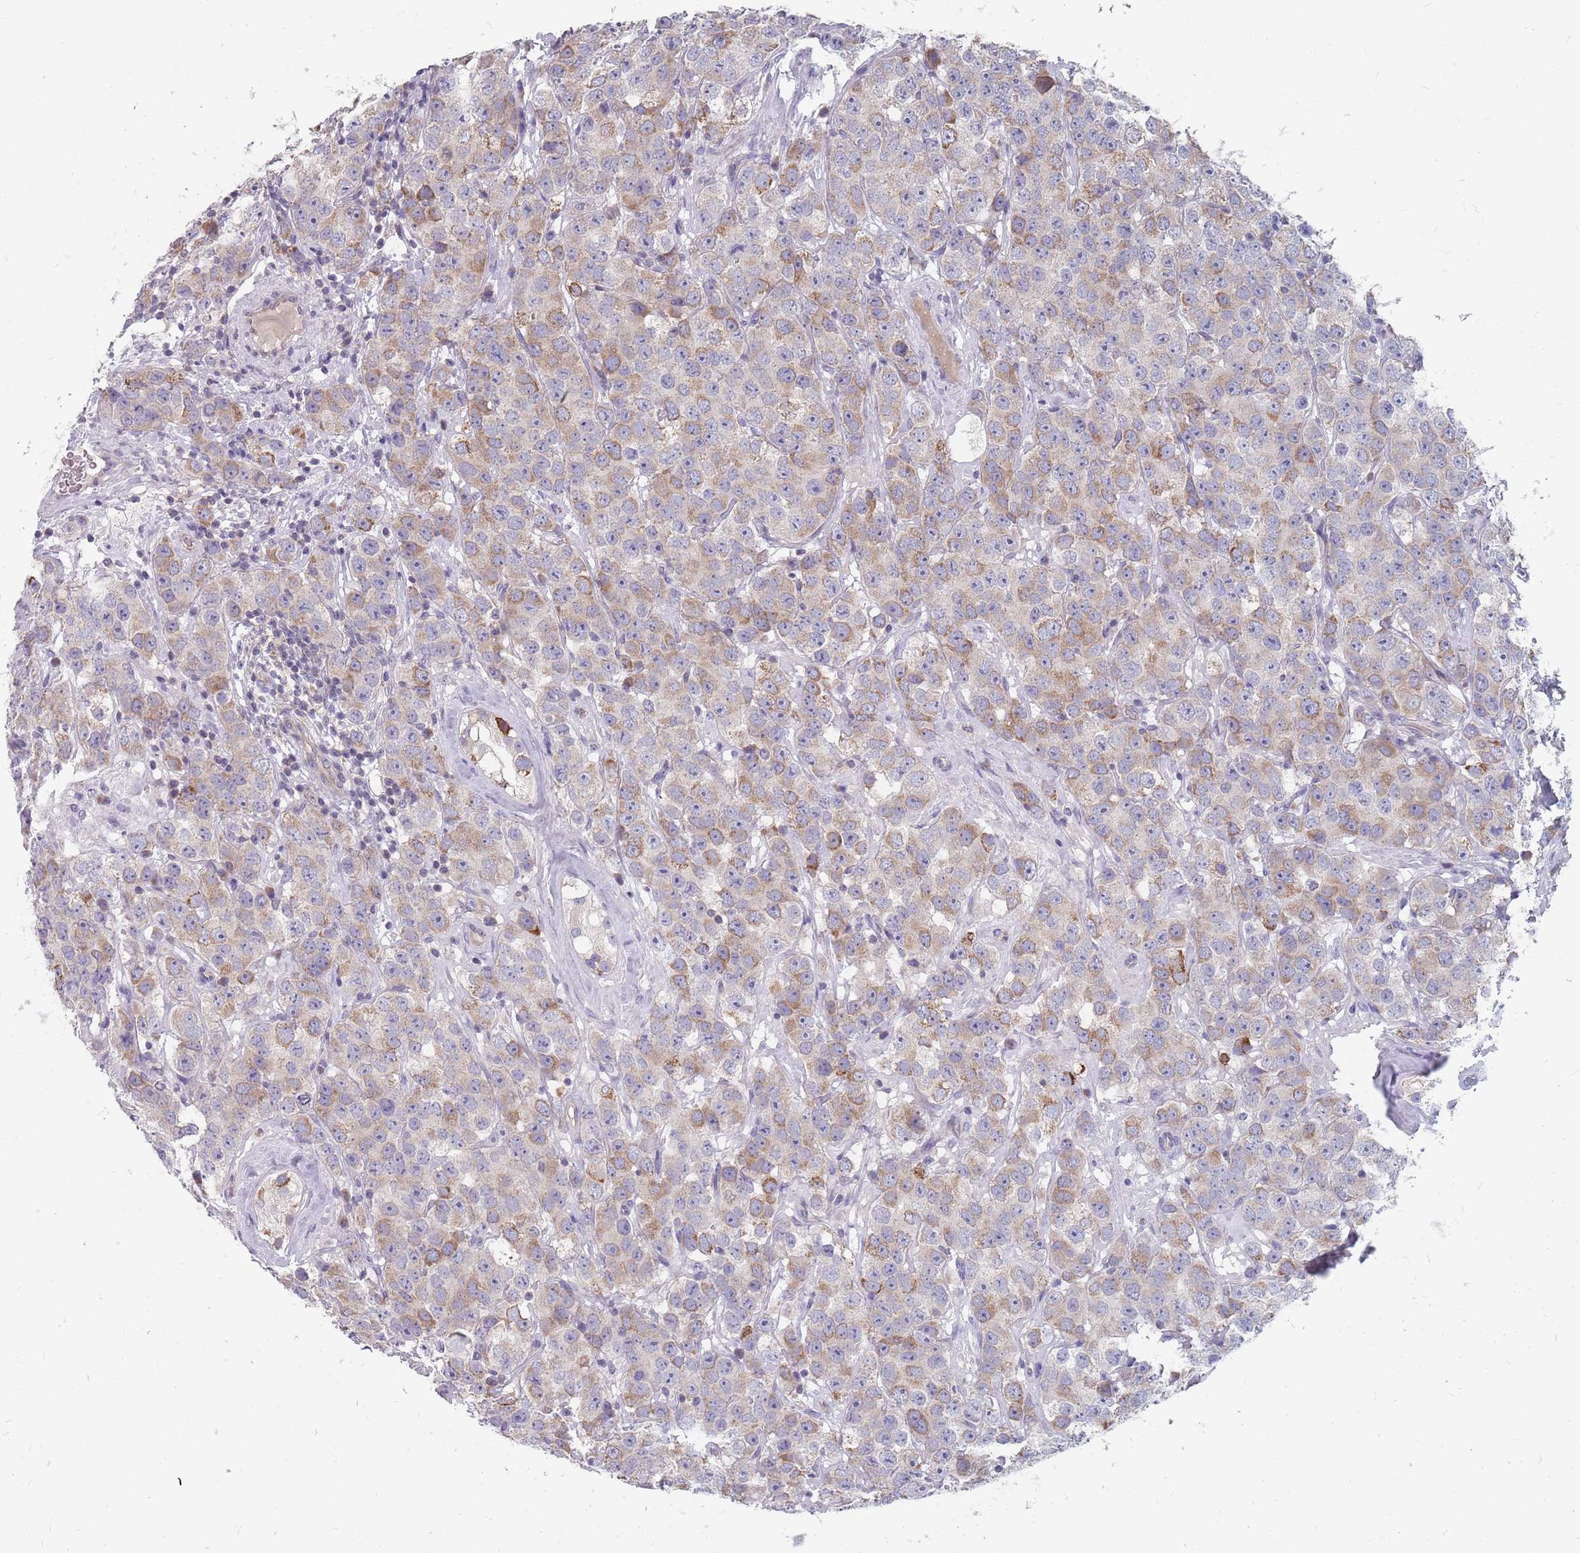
{"staining": {"intensity": "moderate", "quantity": "25%-75%", "location": "cytoplasmic/membranous"}, "tissue": "testis cancer", "cell_type": "Tumor cells", "image_type": "cancer", "snomed": [{"axis": "morphology", "description": "Seminoma, NOS"}, {"axis": "topography", "description": "Testis"}], "caption": "A brown stain highlights moderate cytoplasmic/membranous staining of a protein in seminoma (testis) tumor cells.", "gene": "CMTR2", "patient": {"sex": "male", "age": 28}}